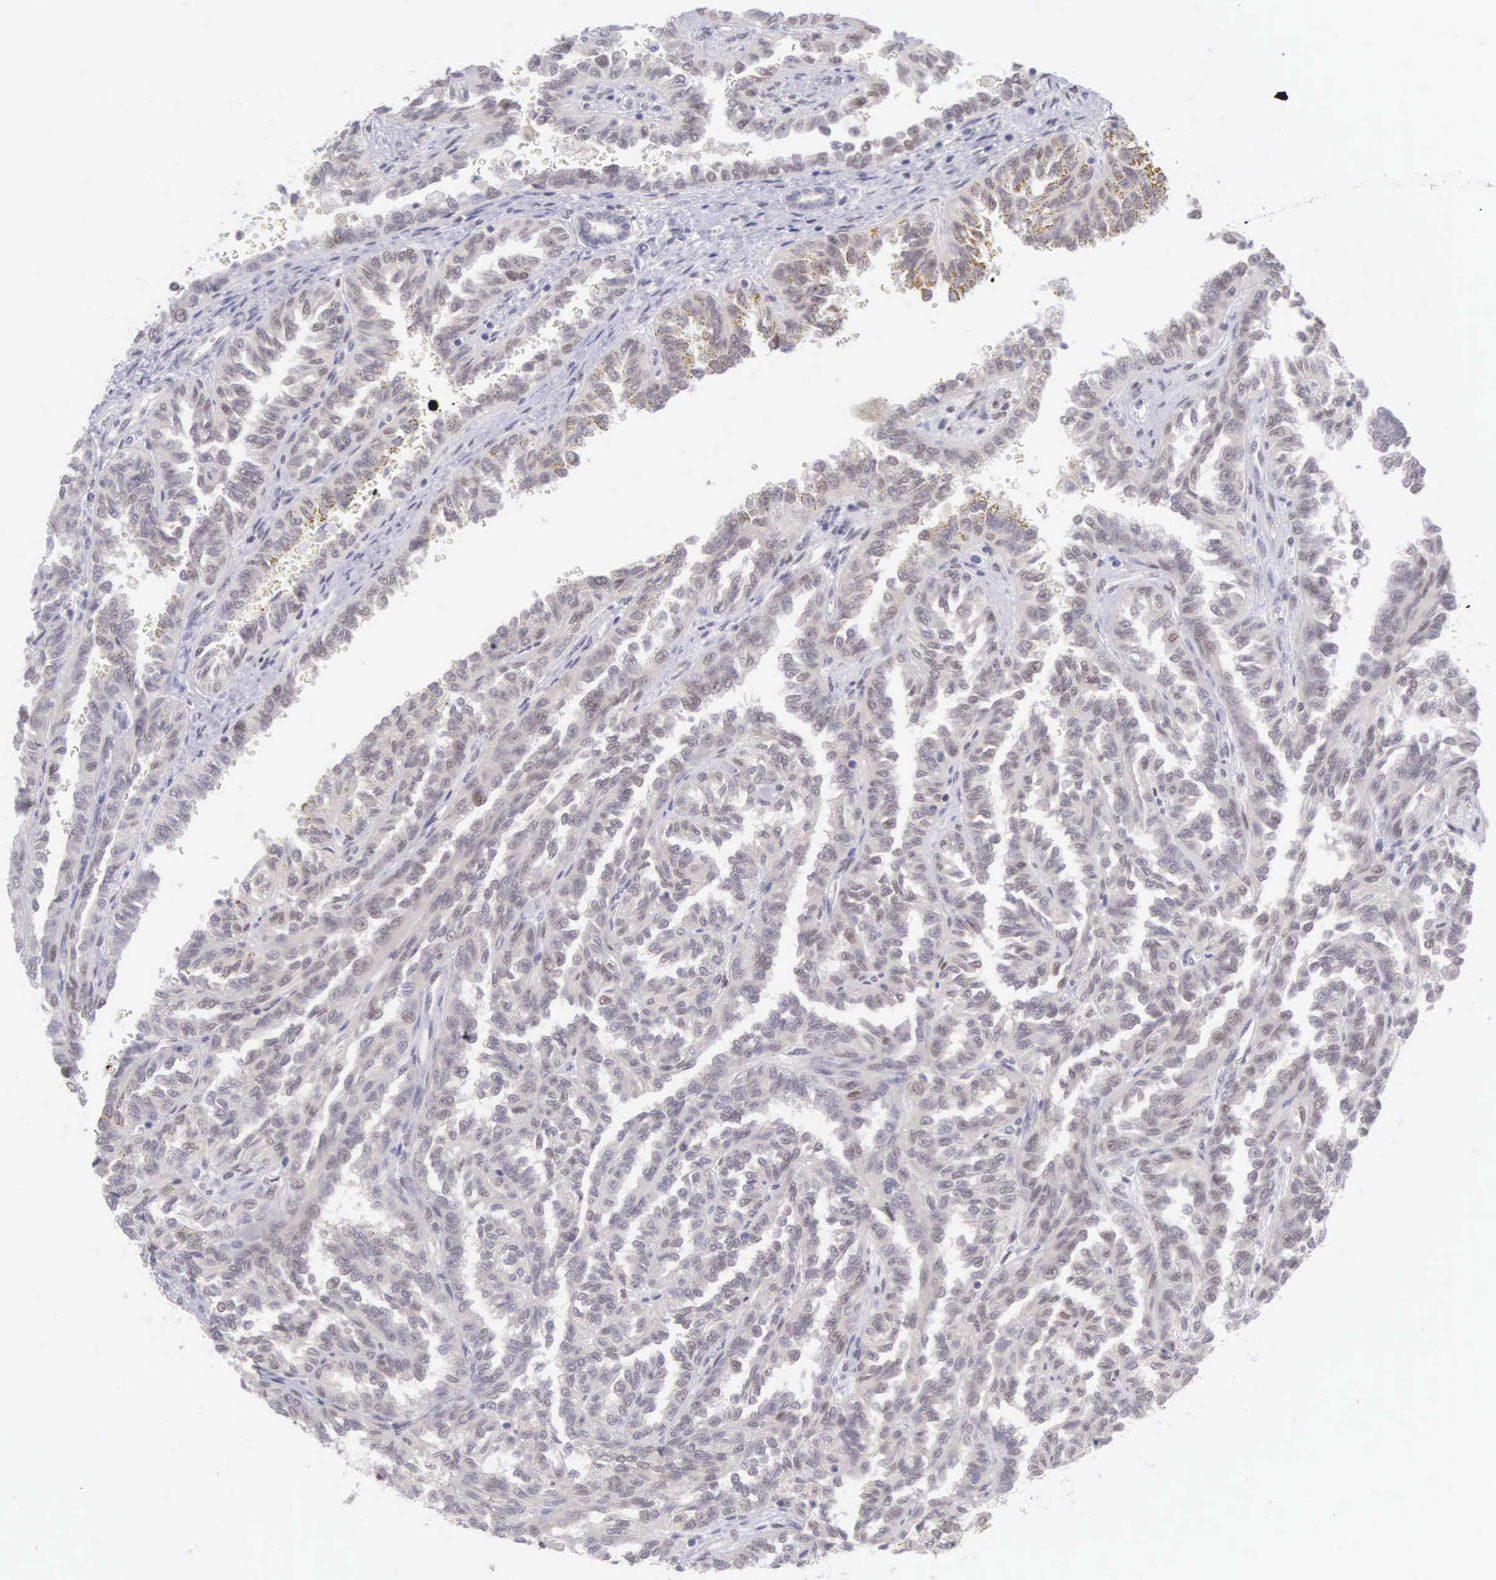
{"staining": {"intensity": "weak", "quantity": "<25%", "location": "nuclear"}, "tissue": "renal cancer", "cell_type": "Tumor cells", "image_type": "cancer", "snomed": [{"axis": "morphology", "description": "Inflammation, NOS"}, {"axis": "morphology", "description": "Adenocarcinoma, NOS"}, {"axis": "topography", "description": "Kidney"}], "caption": "Human renal adenocarcinoma stained for a protein using immunohistochemistry displays no expression in tumor cells.", "gene": "CCDC117", "patient": {"sex": "male", "age": 68}}